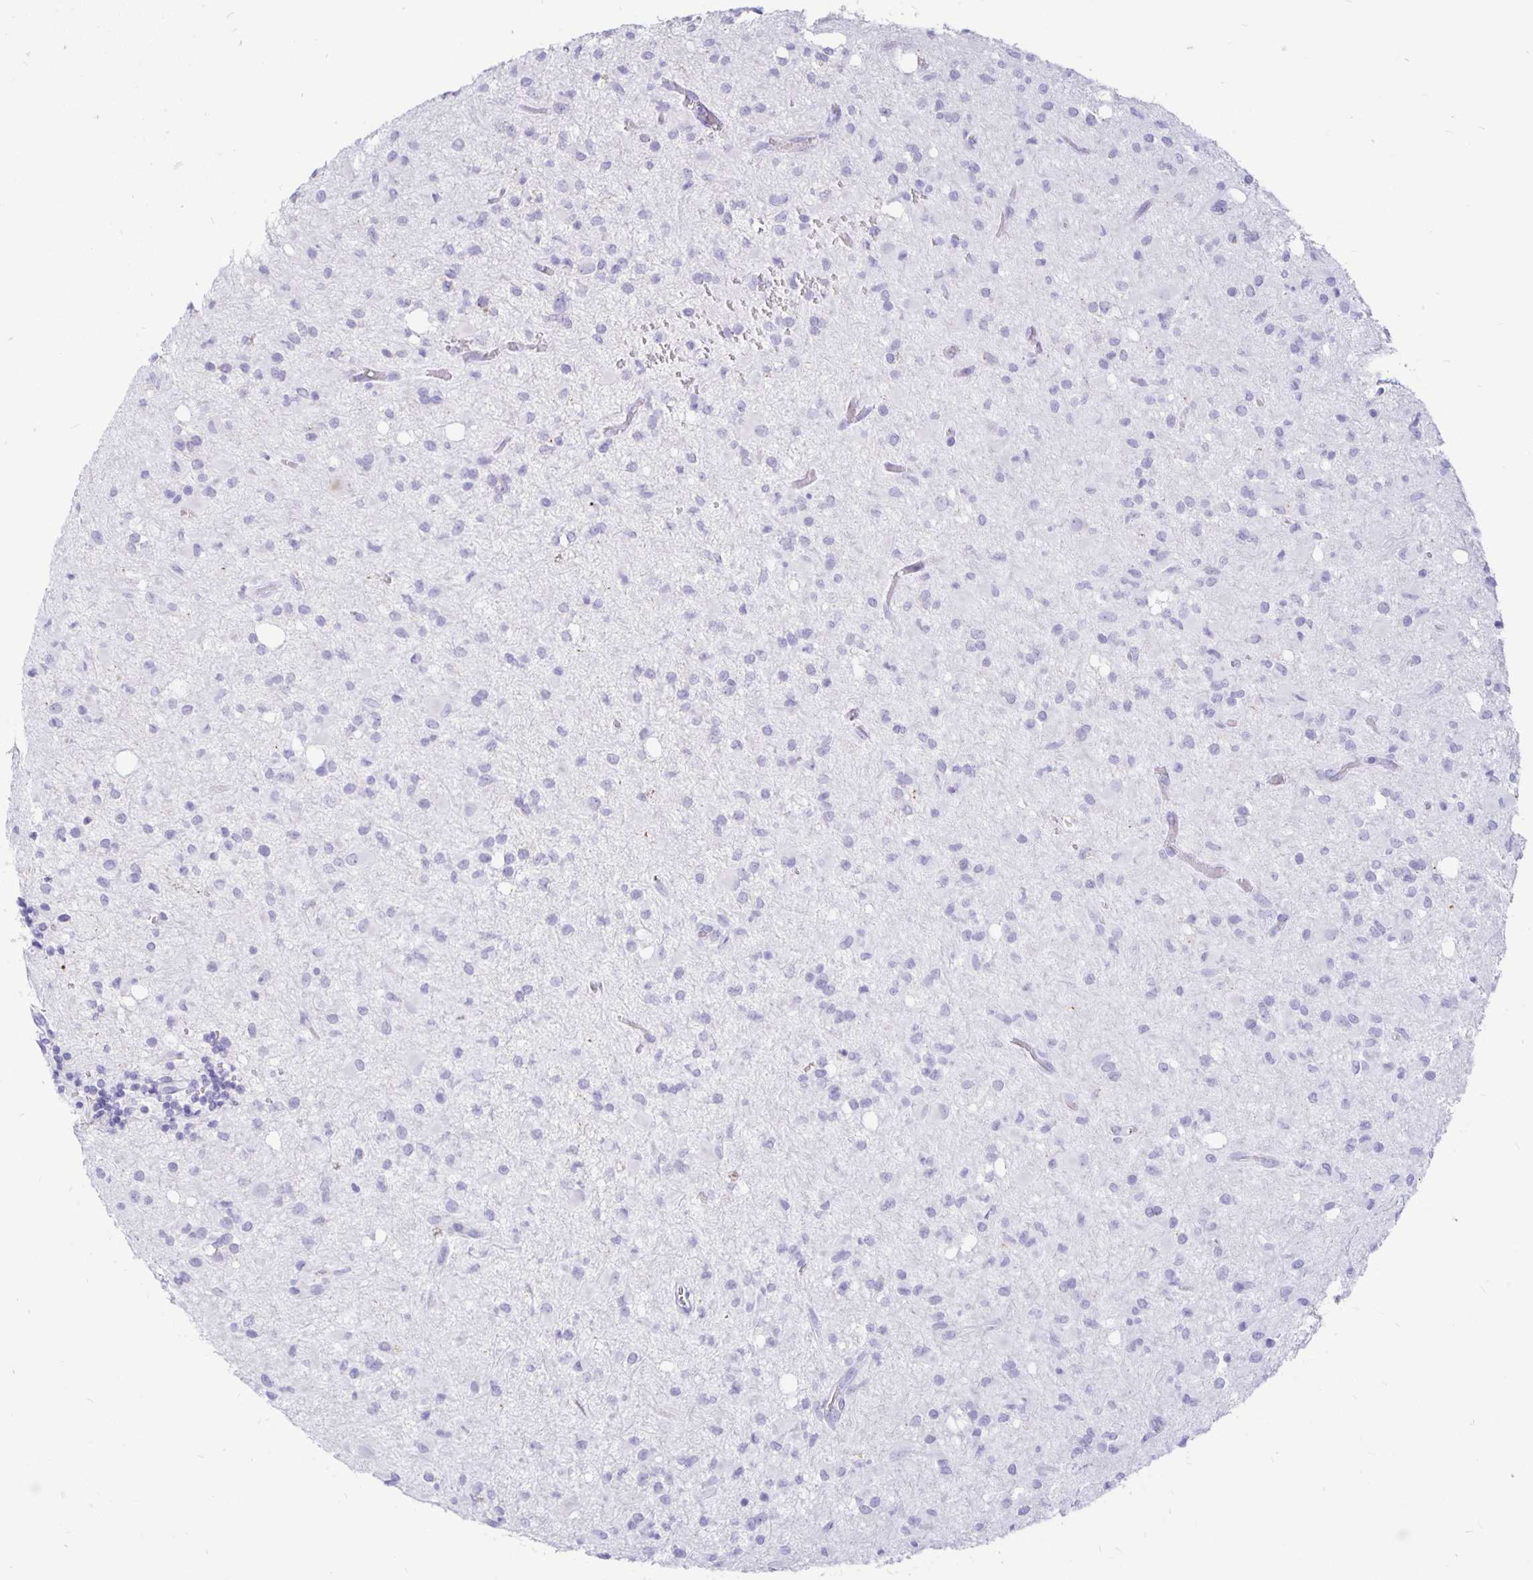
{"staining": {"intensity": "negative", "quantity": "none", "location": "none"}, "tissue": "glioma", "cell_type": "Tumor cells", "image_type": "cancer", "snomed": [{"axis": "morphology", "description": "Glioma, malignant, Low grade"}, {"axis": "topography", "description": "Brain"}], "caption": "Immunohistochemistry micrograph of neoplastic tissue: glioma stained with DAB displays no significant protein staining in tumor cells.", "gene": "TIMP1", "patient": {"sex": "female", "age": 33}}